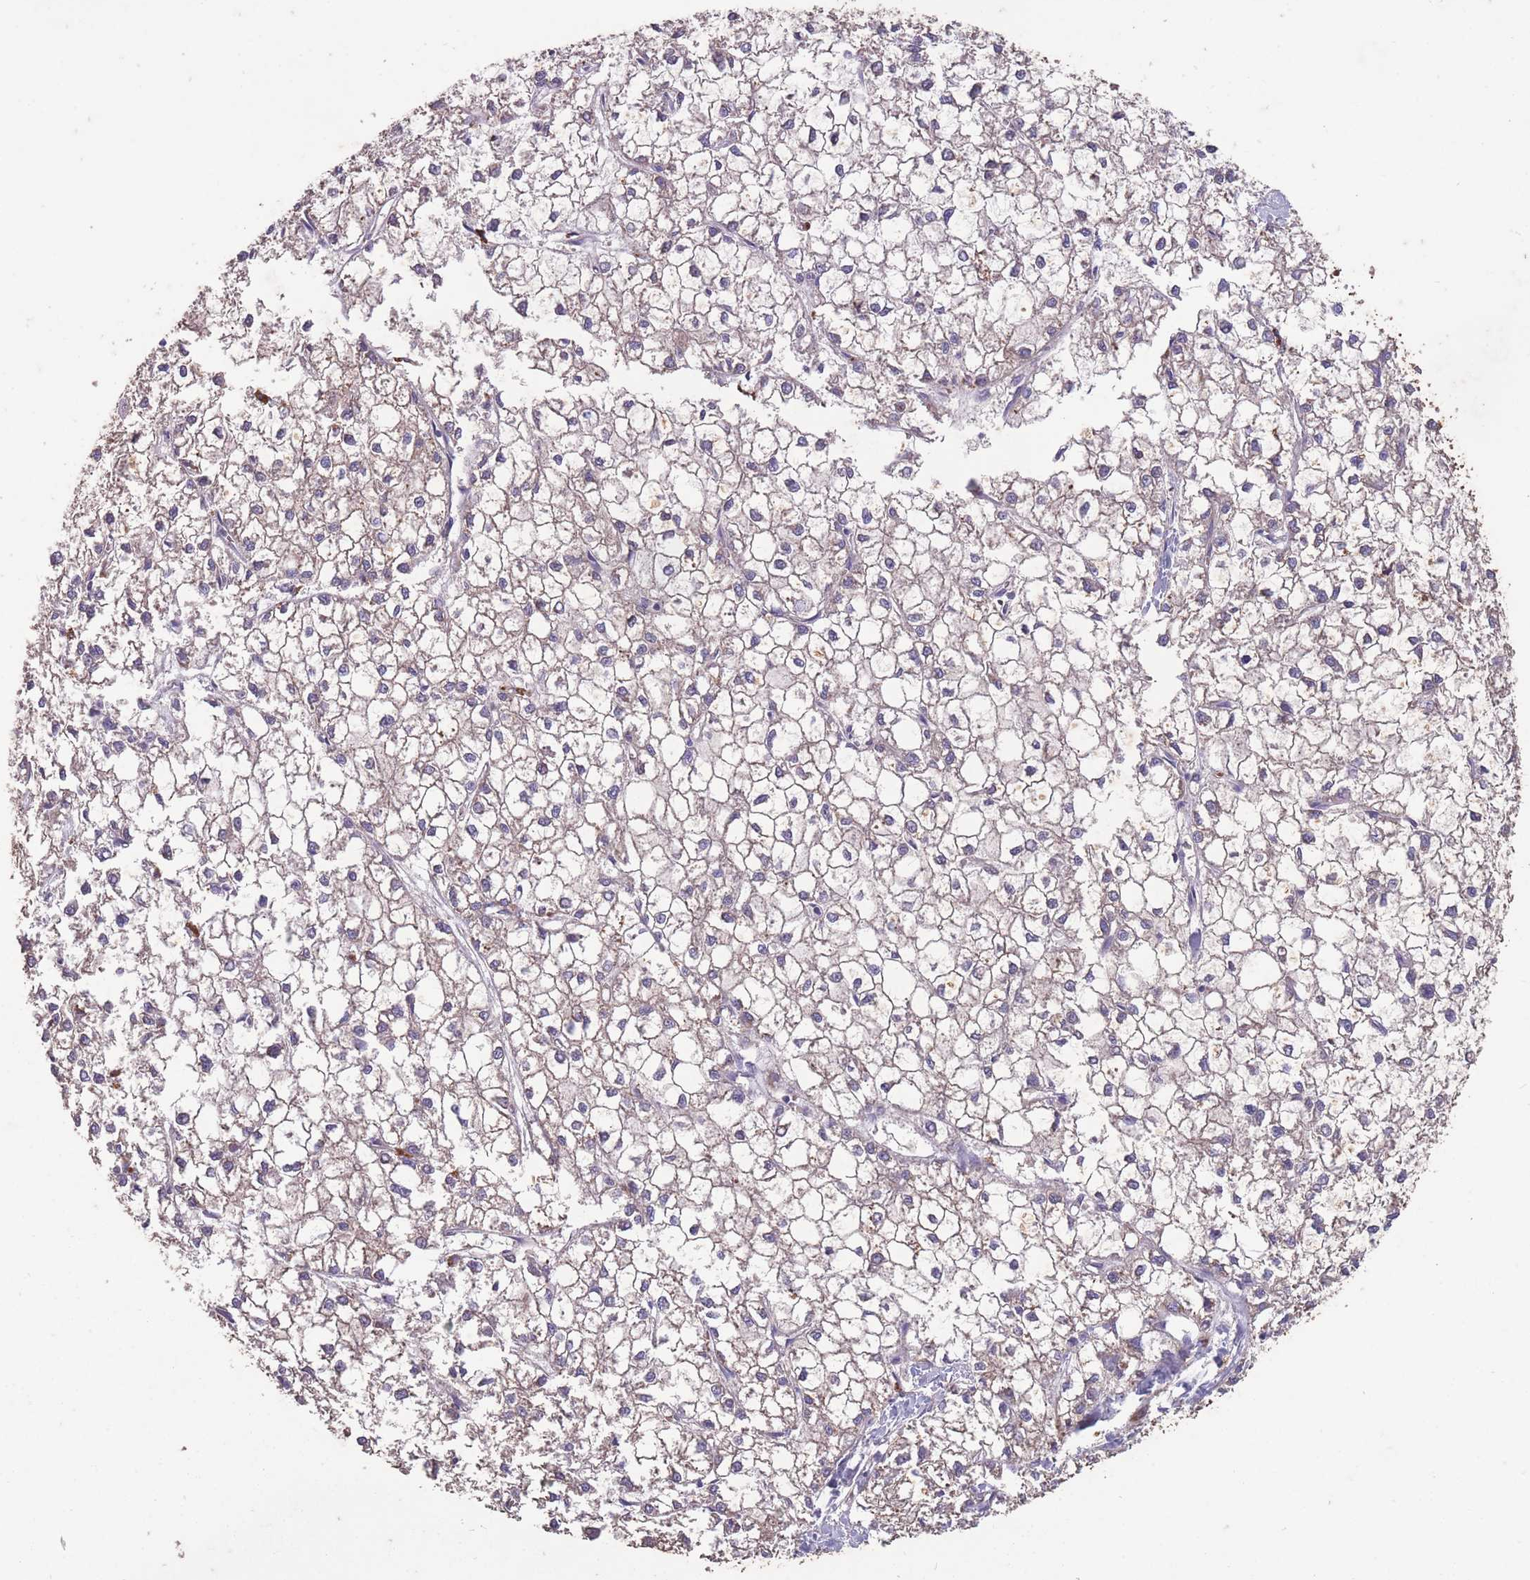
{"staining": {"intensity": "negative", "quantity": "none", "location": "none"}, "tissue": "liver cancer", "cell_type": "Tumor cells", "image_type": "cancer", "snomed": [{"axis": "morphology", "description": "Carcinoma, Hepatocellular, NOS"}, {"axis": "topography", "description": "Liver"}], "caption": "Protein analysis of liver hepatocellular carcinoma displays no significant expression in tumor cells.", "gene": "STIM2", "patient": {"sex": "female", "age": 43}}